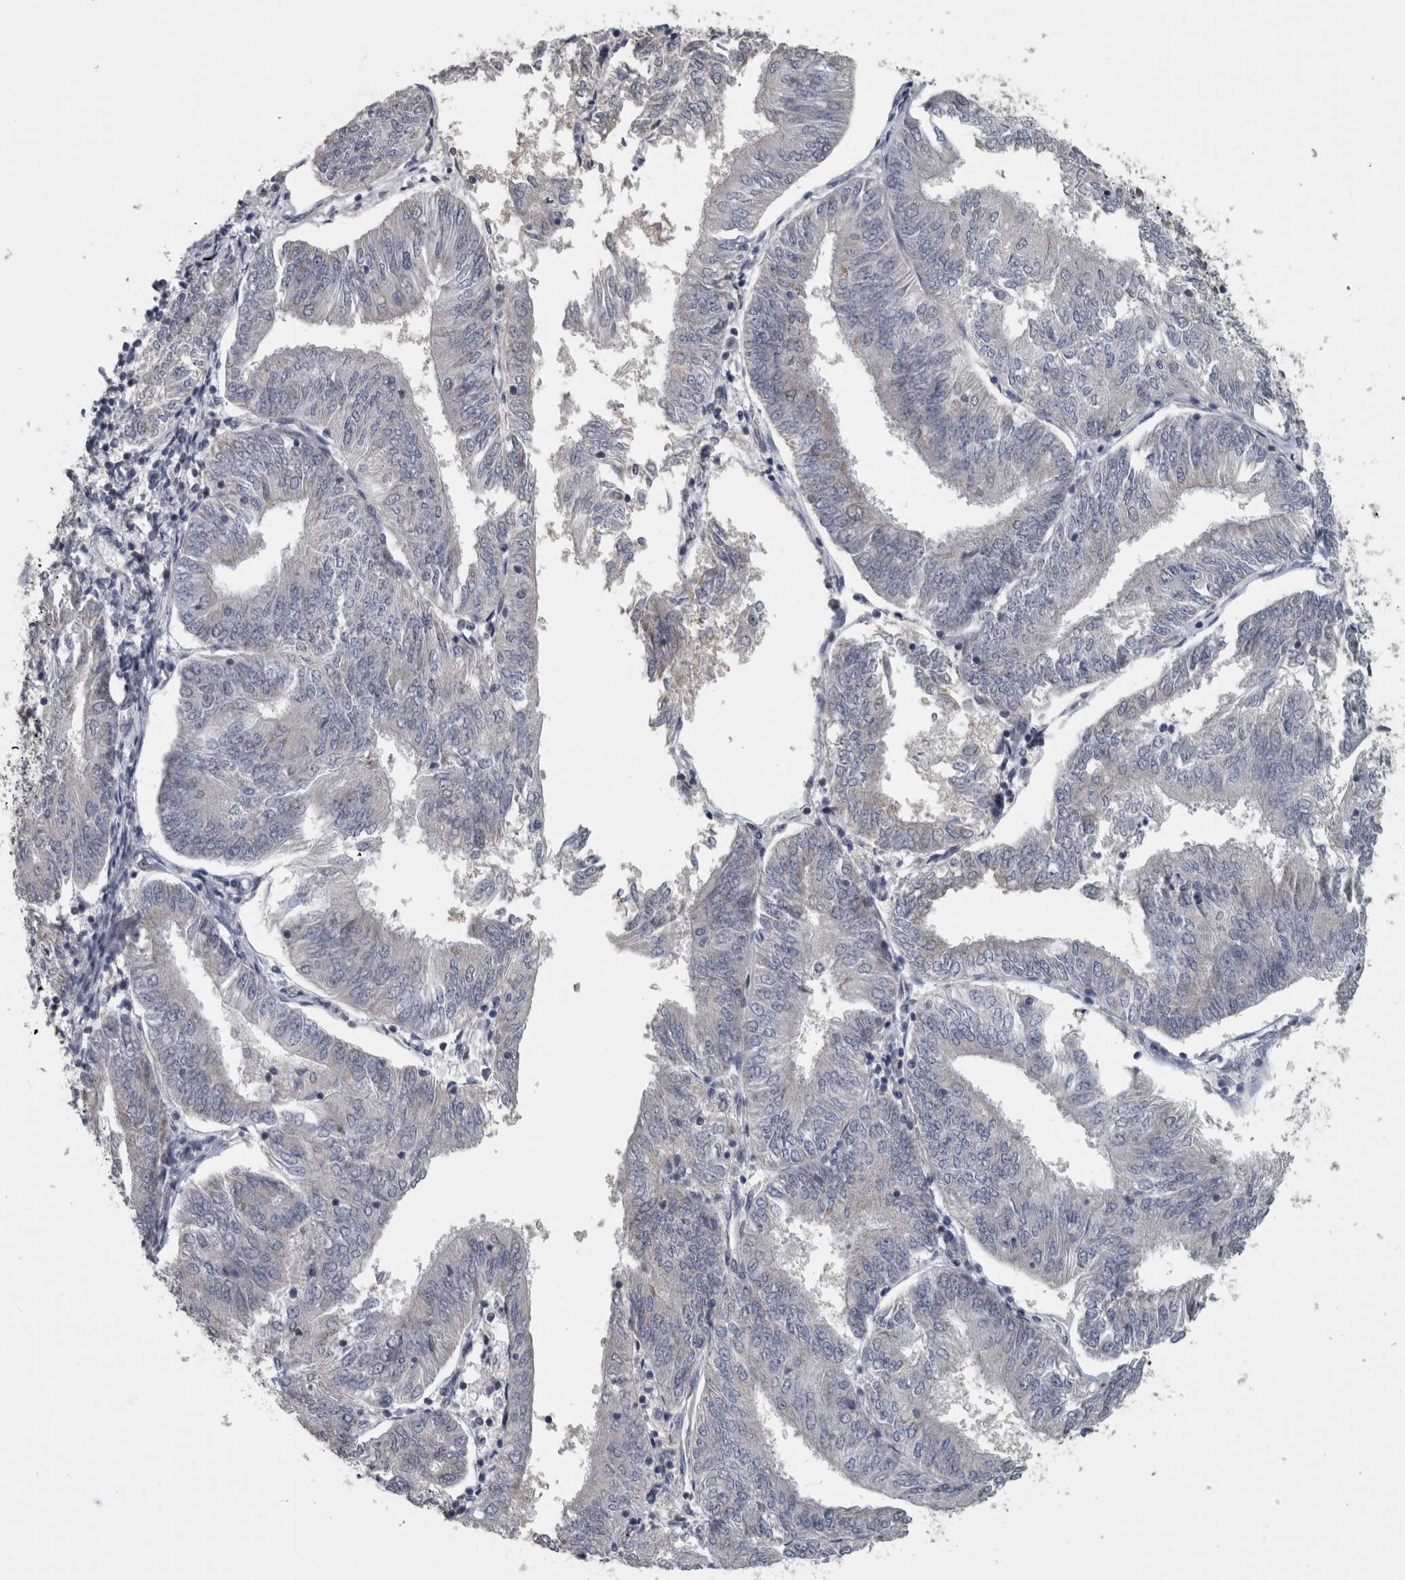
{"staining": {"intensity": "negative", "quantity": "none", "location": "none"}, "tissue": "endometrial cancer", "cell_type": "Tumor cells", "image_type": "cancer", "snomed": [{"axis": "morphology", "description": "Adenocarcinoma, NOS"}, {"axis": "topography", "description": "Endometrium"}], "caption": "The photomicrograph shows no significant staining in tumor cells of endometrial cancer.", "gene": "OR2K2", "patient": {"sex": "female", "age": 58}}